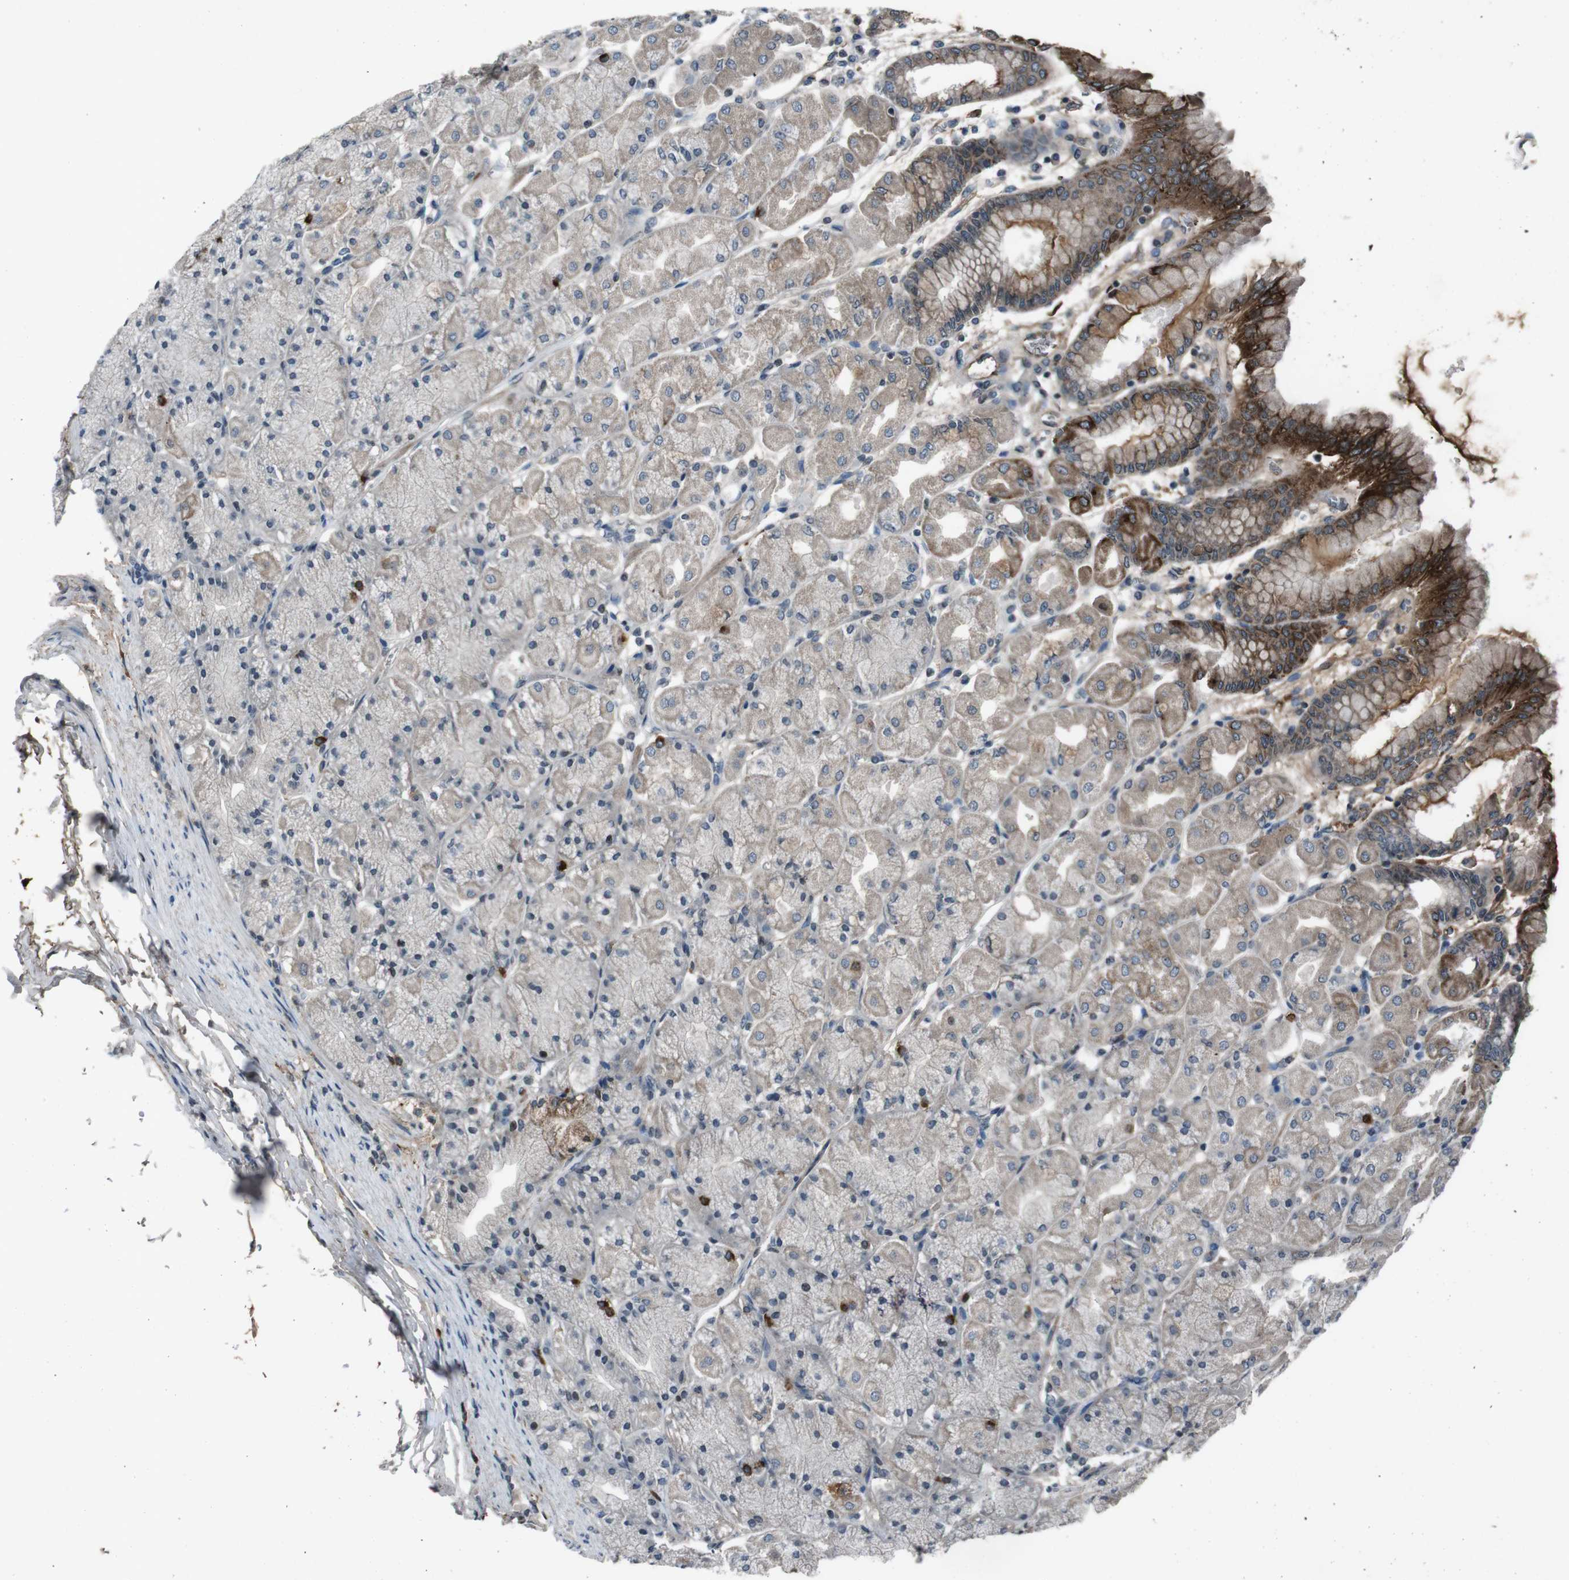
{"staining": {"intensity": "strong", "quantity": "<25%", "location": "cytoplasmic/membranous"}, "tissue": "stomach", "cell_type": "Glandular cells", "image_type": "normal", "snomed": [{"axis": "morphology", "description": "Normal tissue, NOS"}, {"axis": "topography", "description": "Stomach, upper"}], "caption": "Approximately <25% of glandular cells in benign human stomach show strong cytoplasmic/membranous protein positivity as visualized by brown immunohistochemical staining.", "gene": "UGT1A6", "patient": {"sex": "female", "age": 56}}